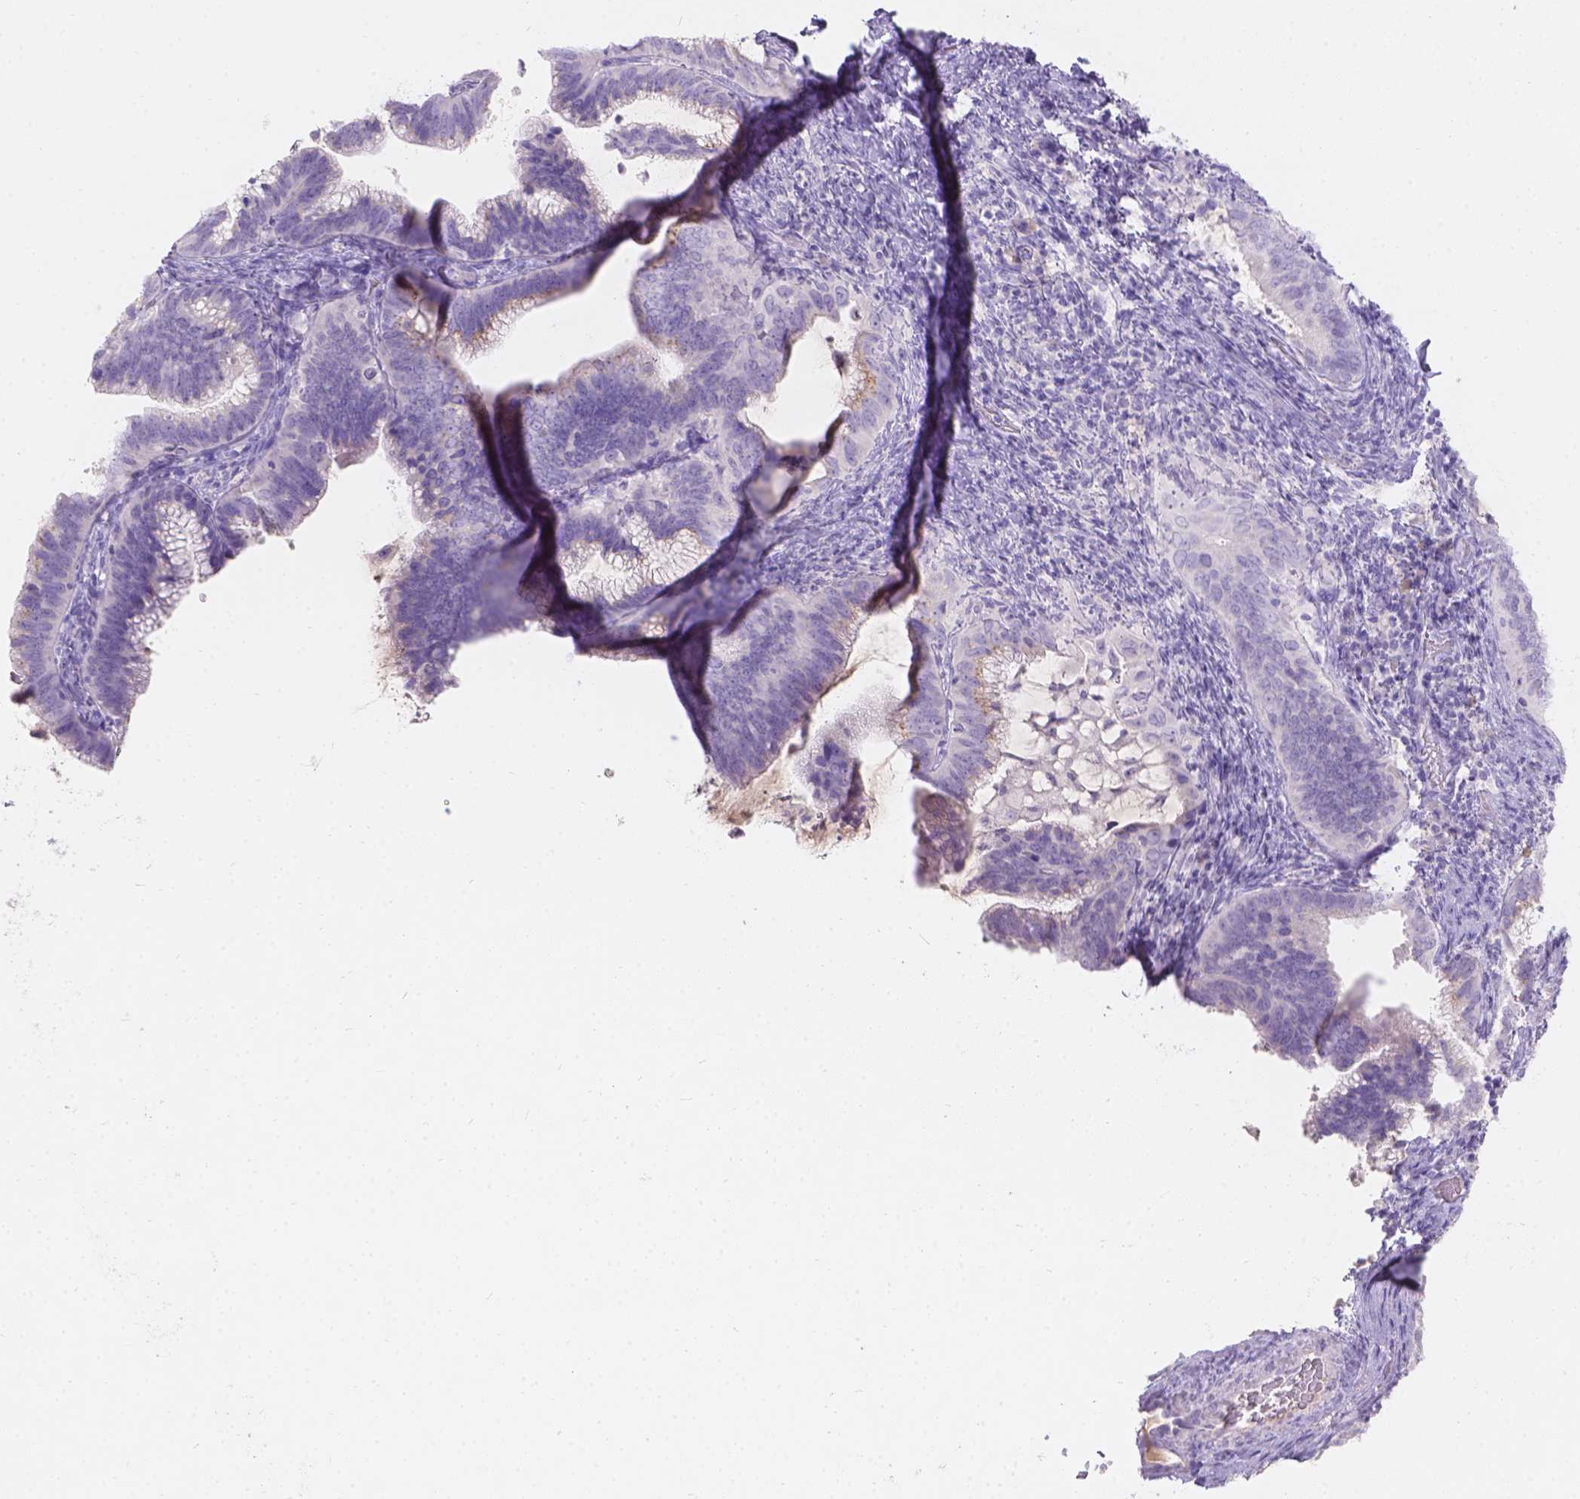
{"staining": {"intensity": "negative", "quantity": "none", "location": "none"}, "tissue": "cervical cancer", "cell_type": "Tumor cells", "image_type": "cancer", "snomed": [{"axis": "morphology", "description": "Adenocarcinoma, NOS"}, {"axis": "topography", "description": "Cervix"}], "caption": "High magnification brightfield microscopy of cervical cancer (adenocarcinoma) stained with DAB (brown) and counterstained with hematoxylin (blue): tumor cells show no significant positivity.", "gene": "GAL3ST2", "patient": {"sex": "female", "age": 61}}